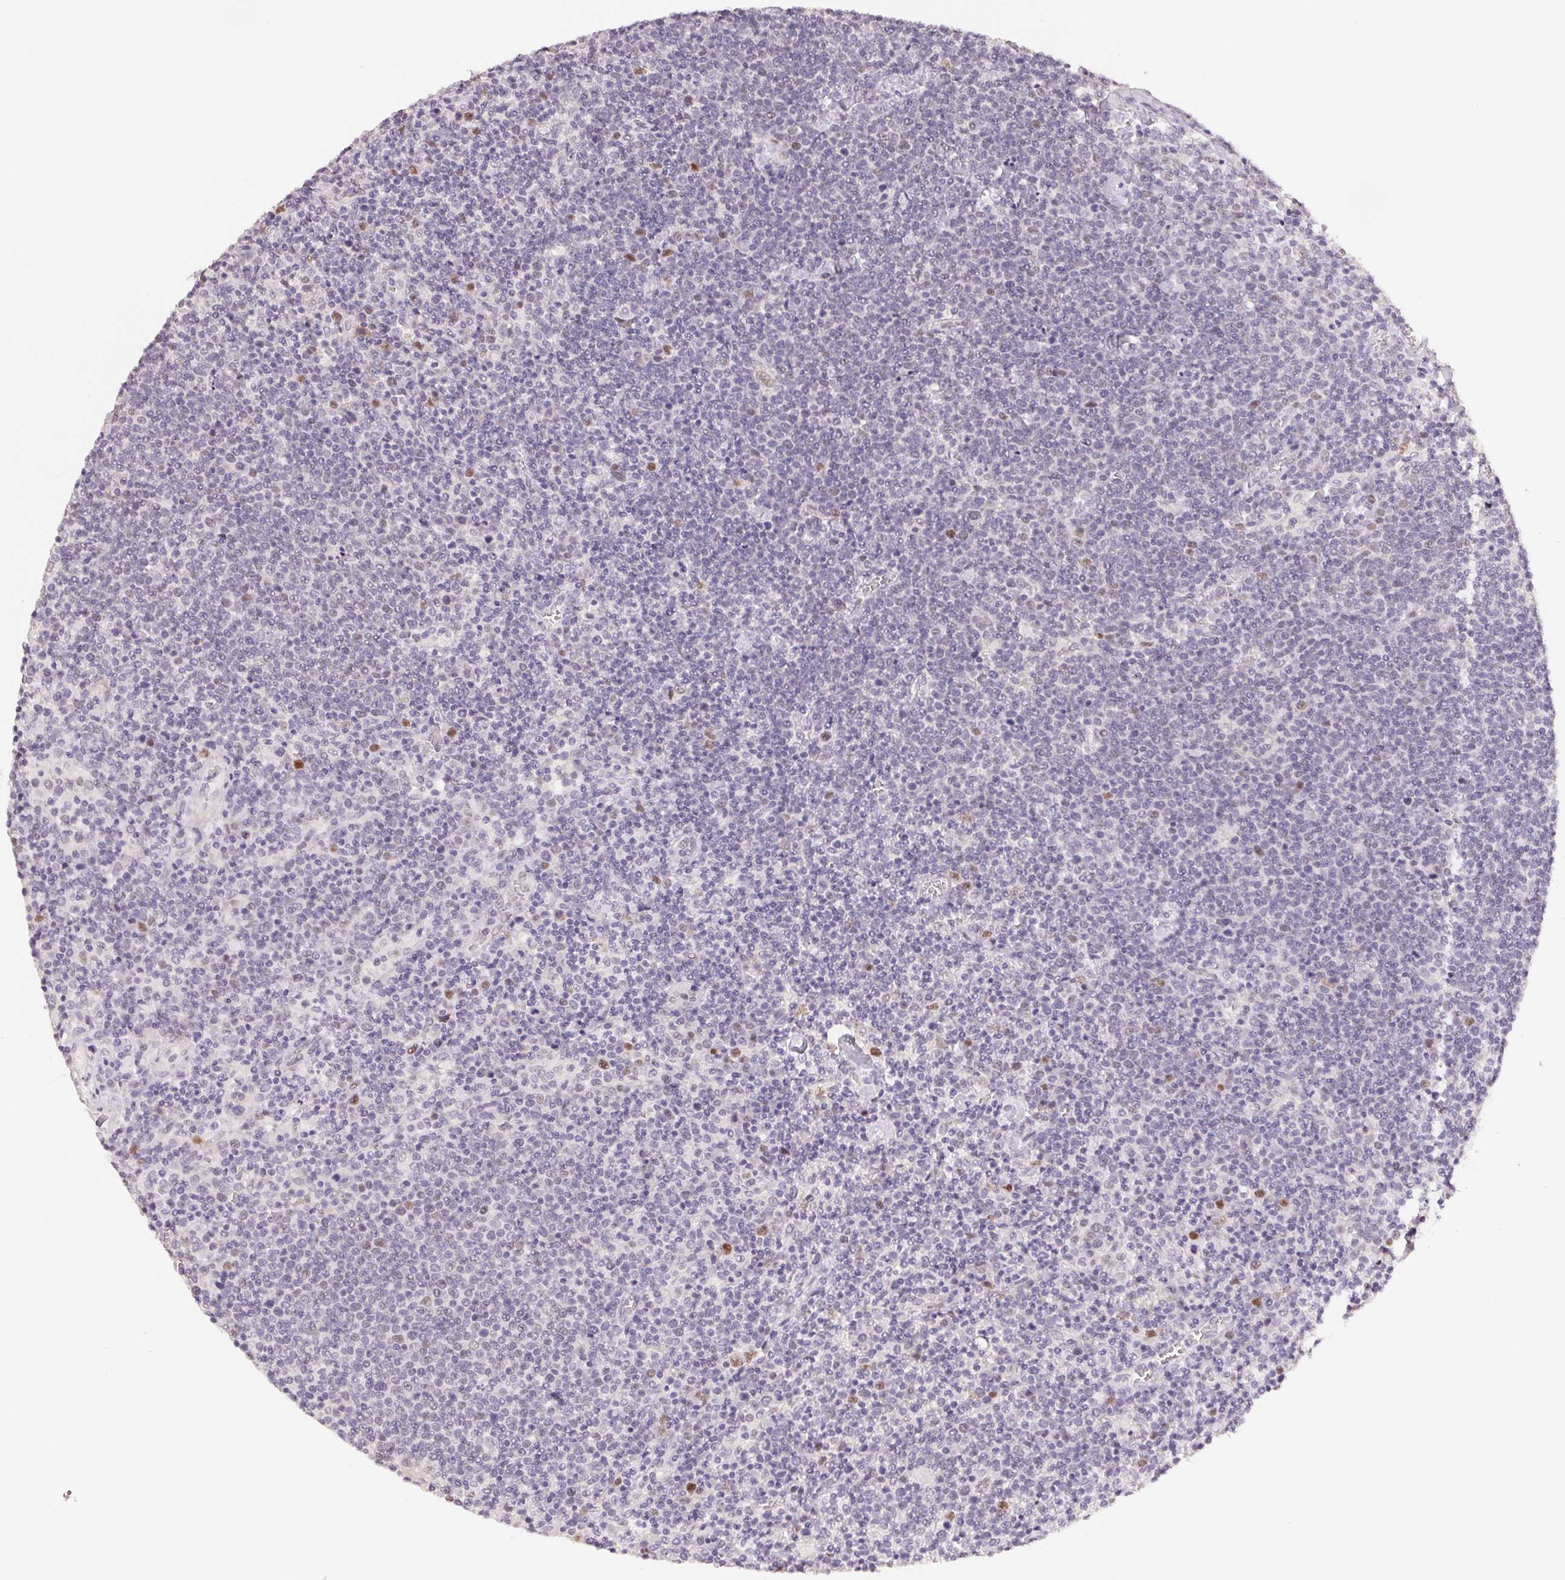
{"staining": {"intensity": "negative", "quantity": "none", "location": "none"}, "tissue": "lymphoma", "cell_type": "Tumor cells", "image_type": "cancer", "snomed": [{"axis": "morphology", "description": "Malignant lymphoma, non-Hodgkin's type, High grade"}, {"axis": "topography", "description": "Lymph node"}], "caption": "This is an immunohistochemistry photomicrograph of human lymphoma. There is no positivity in tumor cells.", "gene": "POLR3G", "patient": {"sex": "male", "age": 61}}